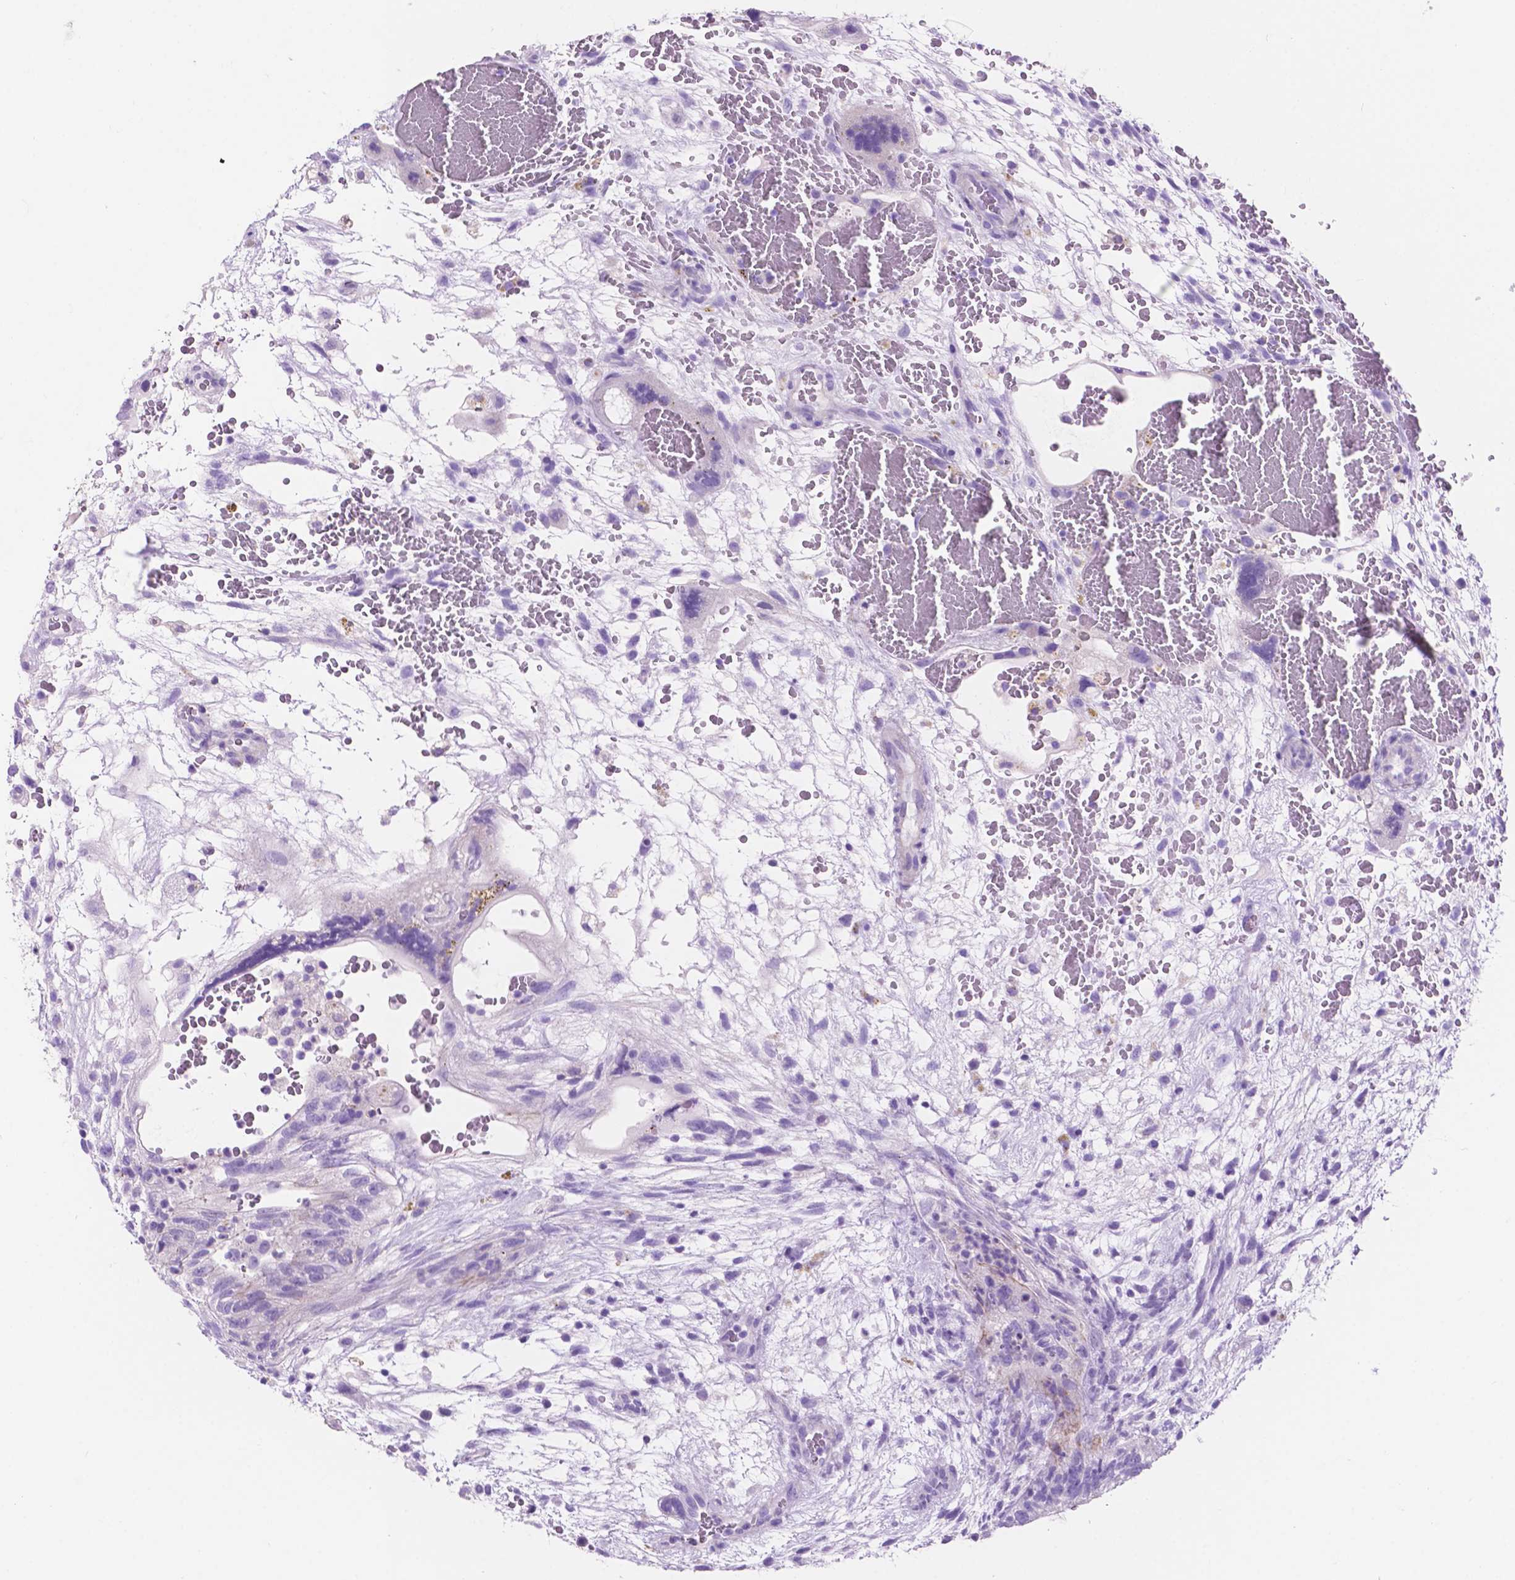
{"staining": {"intensity": "negative", "quantity": "none", "location": "none"}, "tissue": "testis cancer", "cell_type": "Tumor cells", "image_type": "cancer", "snomed": [{"axis": "morphology", "description": "Normal tissue, NOS"}, {"axis": "morphology", "description": "Carcinoma, Embryonal, NOS"}, {"axis": "topography", "description": "Testis"}], "caption": "DAB immunohistochemical staining of human testis embryonal carcinoma exhibits no significant positivity in tumor cells.", "gene": "IGFN1", "patient": {"sex": "male", "age": 32}}